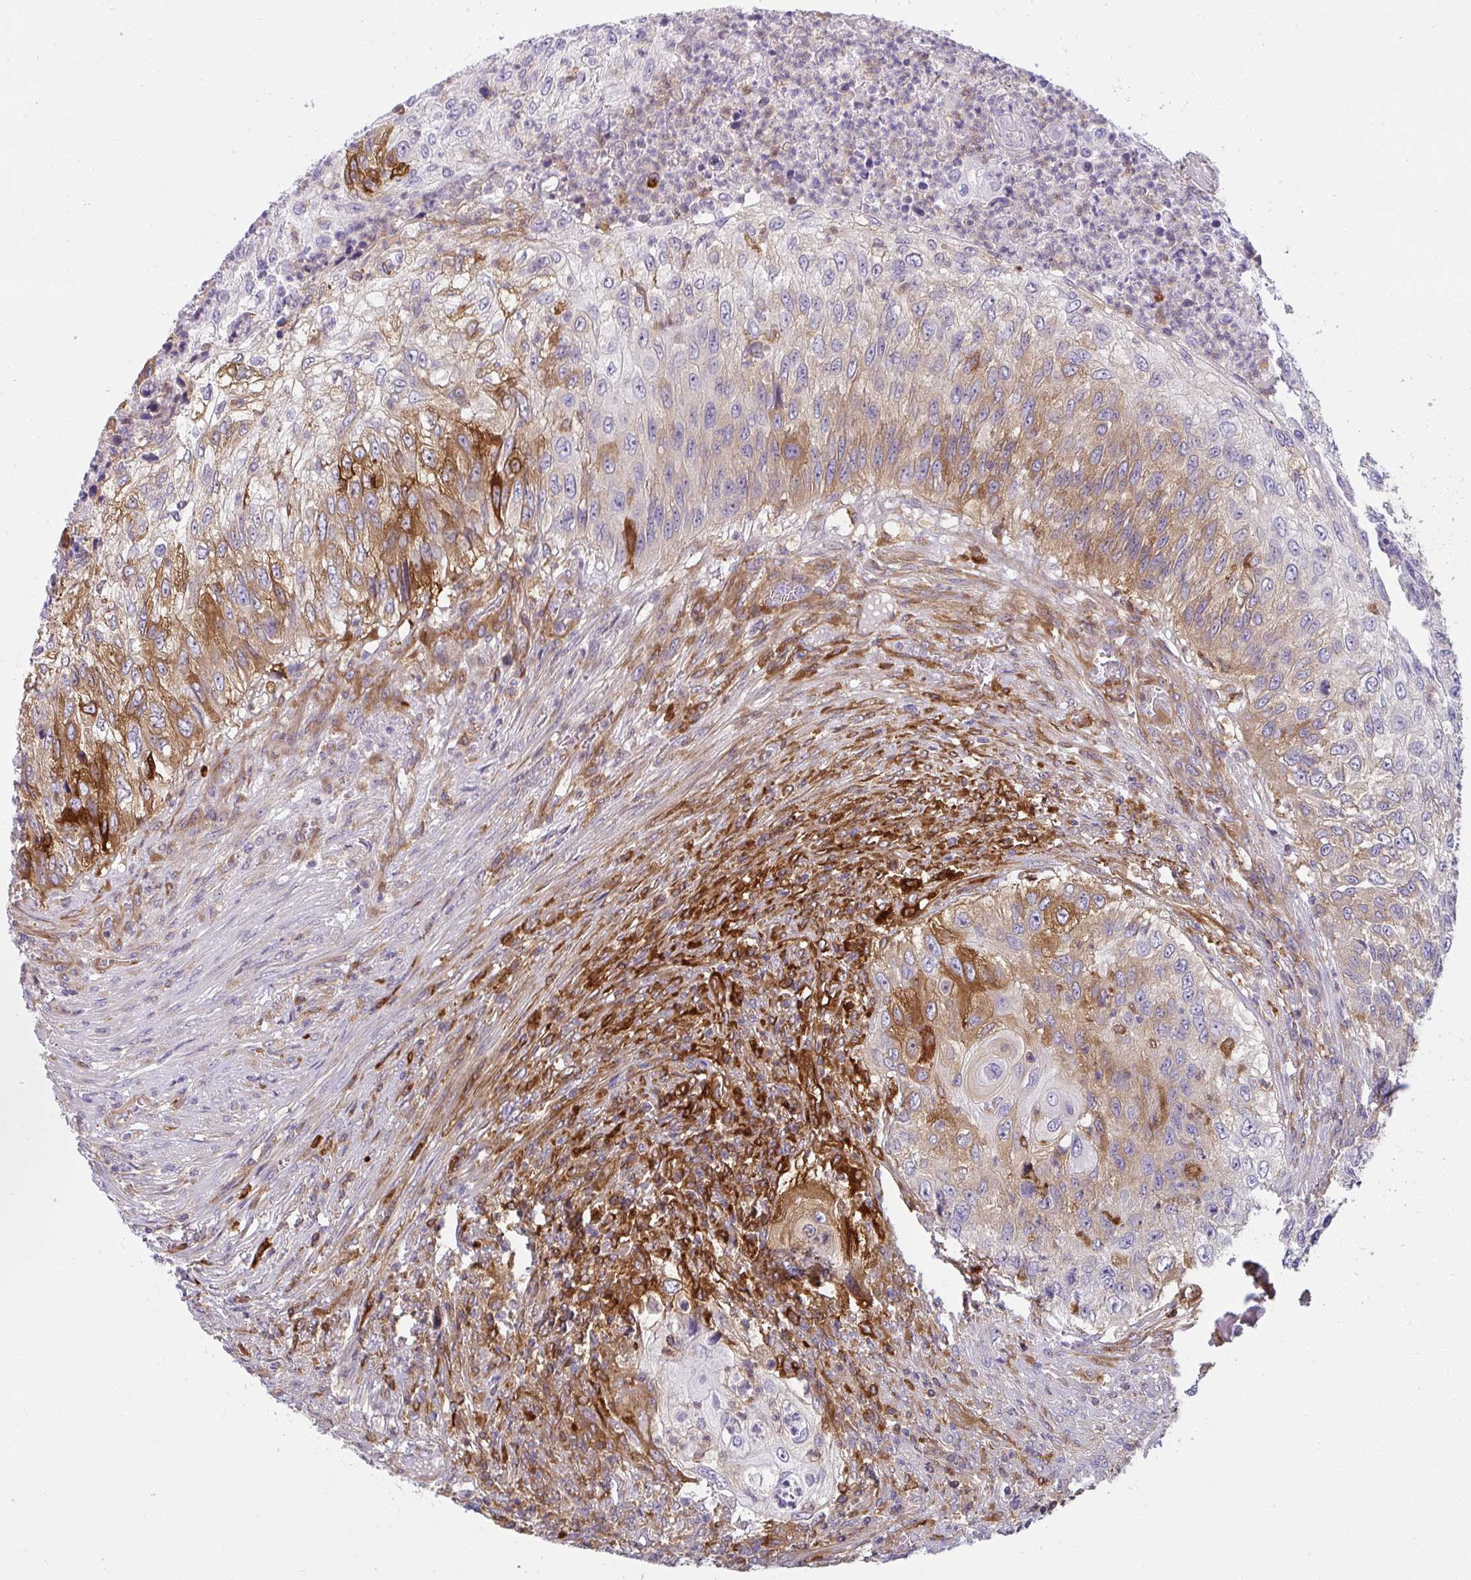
{"staining": {"intensity": "moderate", "quantity": "<25%", "location": "cytoplasmic/membranous"}, "tissue": "urothelial cancer", "cell_type": "Tumor cells", "image_type": "cancer", "snomed": [{"axis": "morphology", "description": "Urothelial carcinoma, High grade"}, {"axis": "topography", "description": "Urinary bladder"}], "caption": "An immunohistochemistry (IHC) image of neoplastic tissue is shown. Protein staining in brown labels moderate cytoplasmic/membranous positivity in urothelial cancer within tumor cells.", "gene": "IFIT3", "patient": {"sex": "female", "age": 60}}